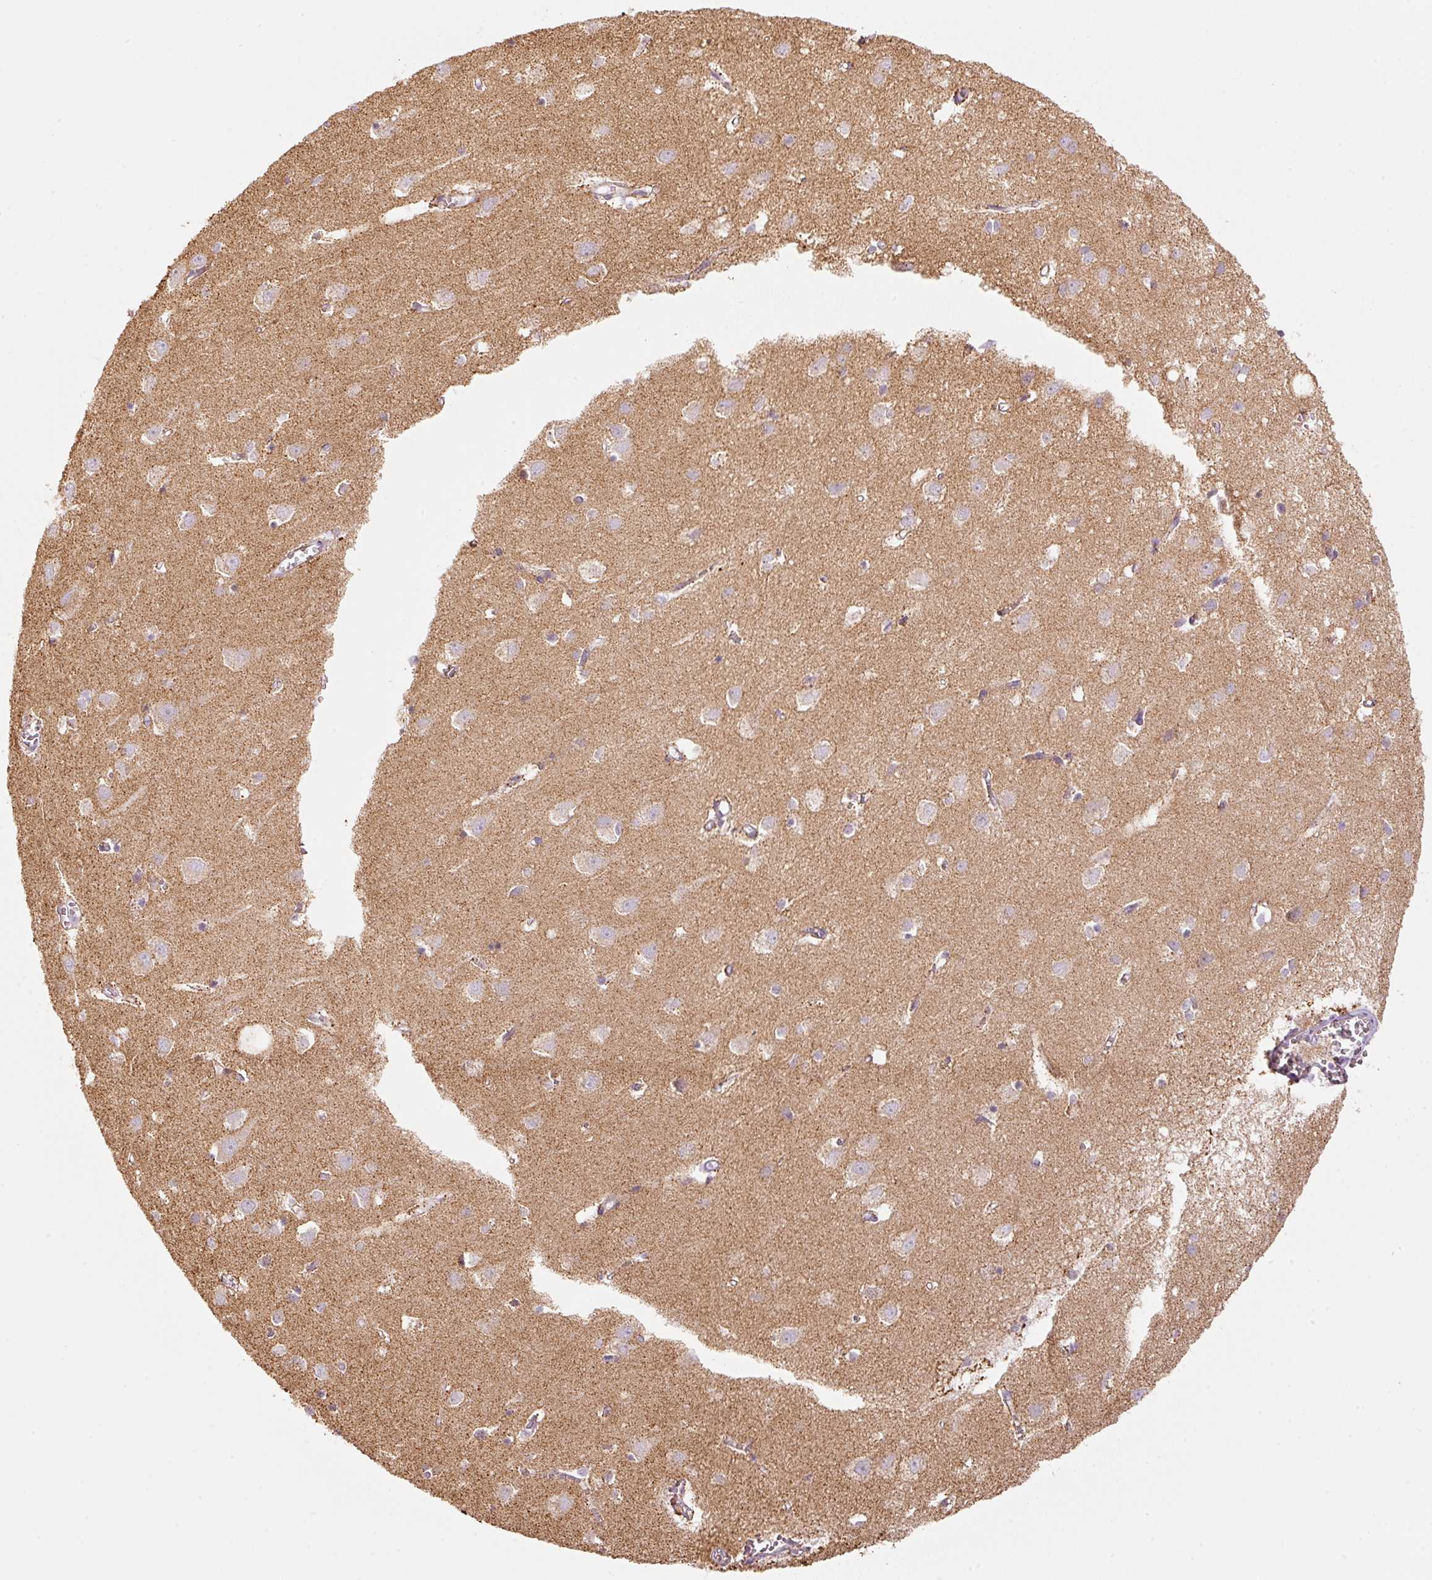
{"staining": {"intensity": "moderate", "quantity": "<25%", "location": "cytoplasmic/membranous"}, "tissue": "cerebral cortex", "cell_type": "Endothelial cells", "image_type": "normal", "snomed": [{"axis": "morphology", "description": "Normal tissue, NOS"}, {"axis": "topography", "description": "Cerebral cortex"}], "caption": "Immunohistochemistry (DAB (3,3'-diaminobenzidine)) staining of normal human cerebral cortex demonstrates moderate cytoplasmic/membranous protein positivity in approximately <25% of endothelial cells.", "gene": "C17orf98", "patient": {"sex": "male", "age": 70}}